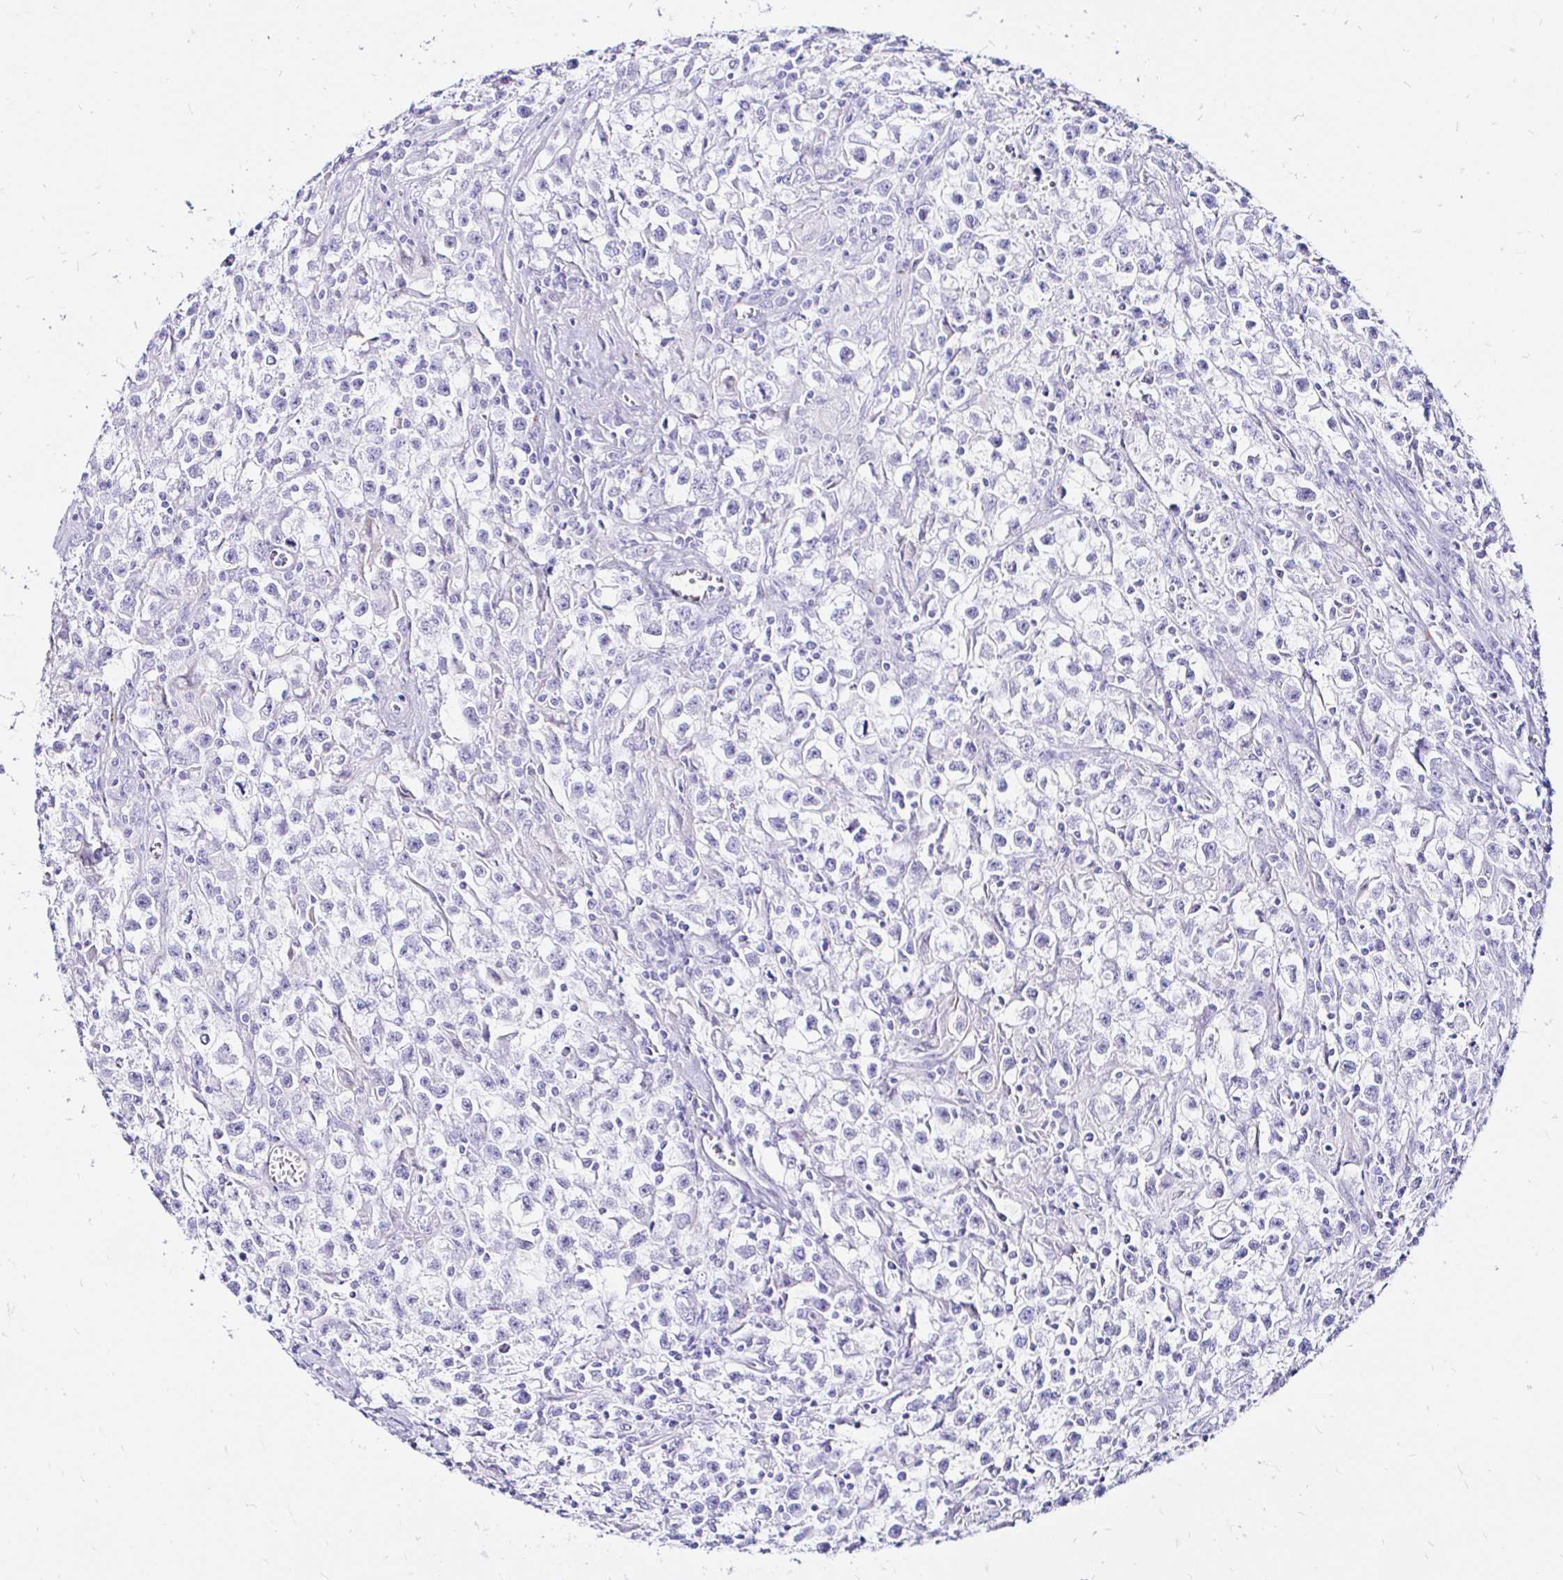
{"staining": {"intensity": "negative", "quantity": "none", "location": "none"}, "tissue": "testis cancer", "cell_type": "Tumor cells", "image_type": "cancer", "snomed": [{"axis": "morphology", "description": "Seminoma, NOS"}, {"axis": "topography", "description": "Testis"}], "caption": "Tumor cells are negative for brown protein staining in testis cancer (seminoma).", "gene": "ZNF432", "patient": {"sex": "male", "age": 31}}